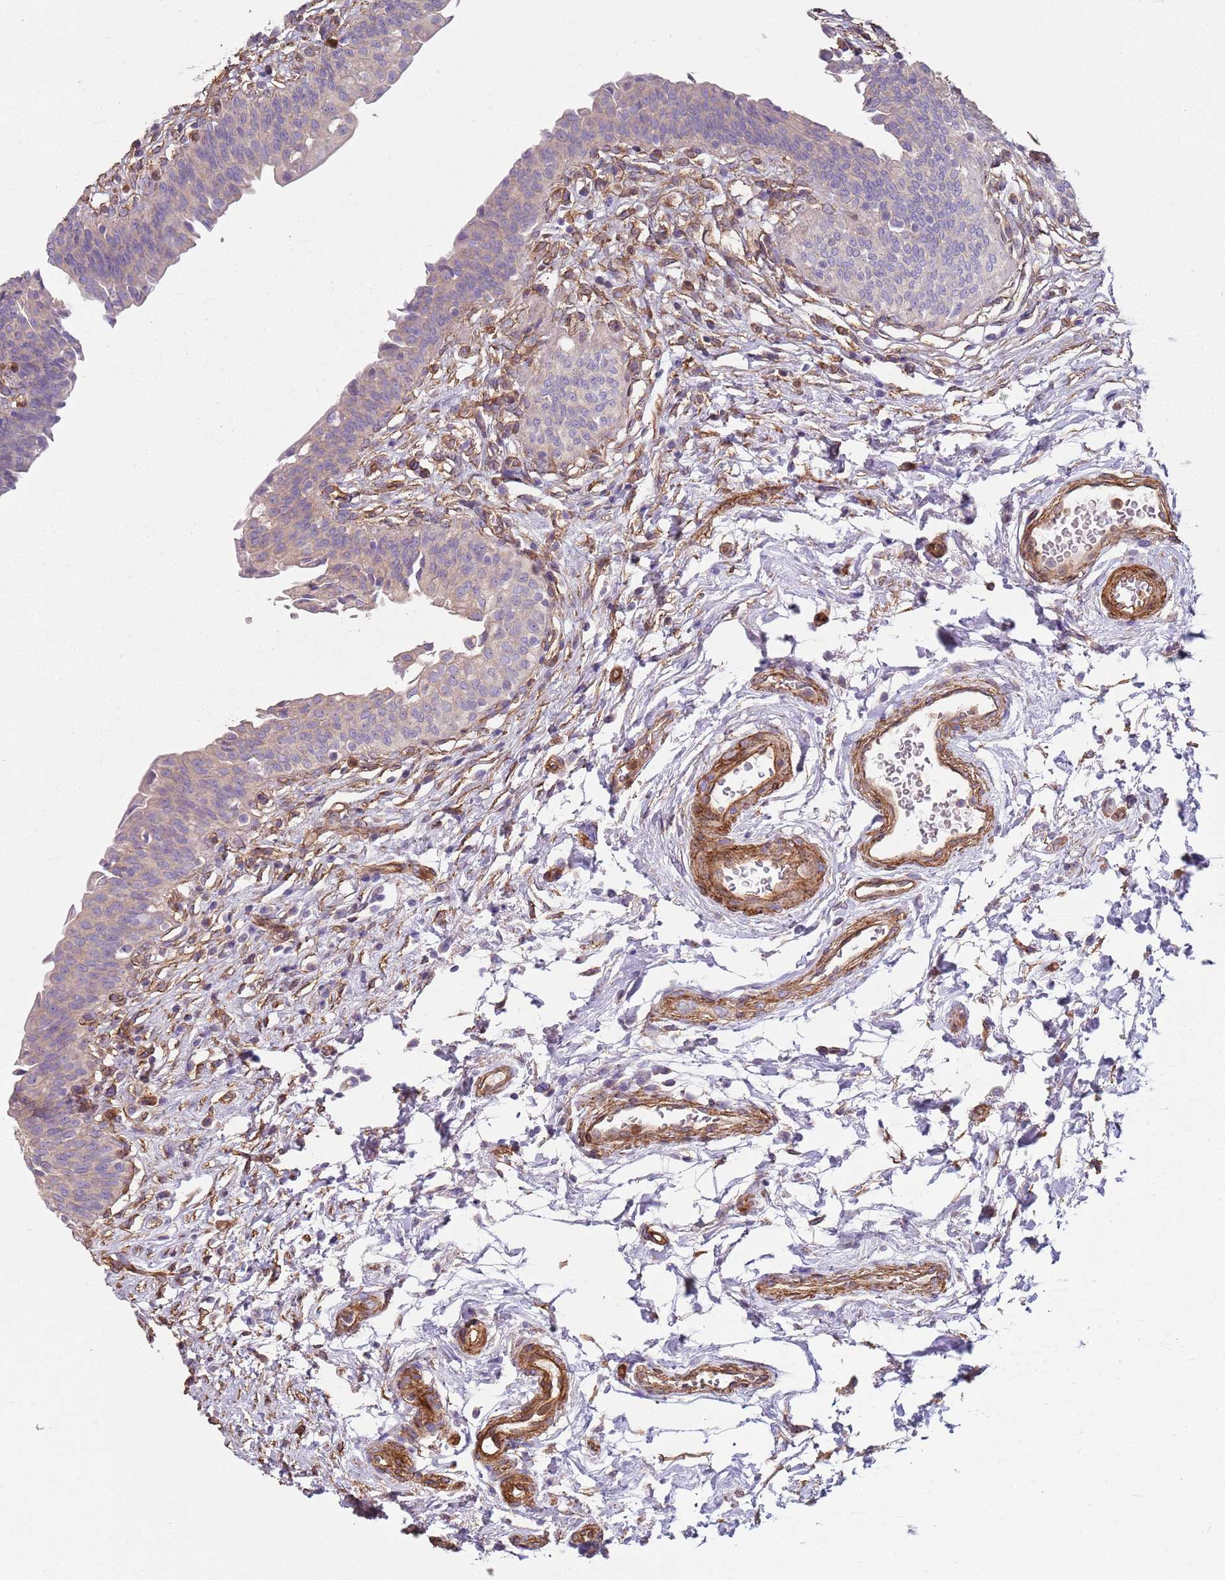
{"staining": {"intensity": "weak", "quantity": "<25%", "location": "cytoplasmic/membranous"}, "tissue": "urinary bladder", "cell_type": "Urothelial cells", "image_type": "normal", "snomed": [{"axis": "morphology", "description": "Normal tissue, NOS"}, {"axis": "topography", "description": "Urinary bladder"}], "caption": "This is an immunohistochemistry photomicrograph of normal human urinary bladder. There is no expression in urothelial cells.", "gene": "PHLPP2", "patient": {"sex": "male", "age": 83}}